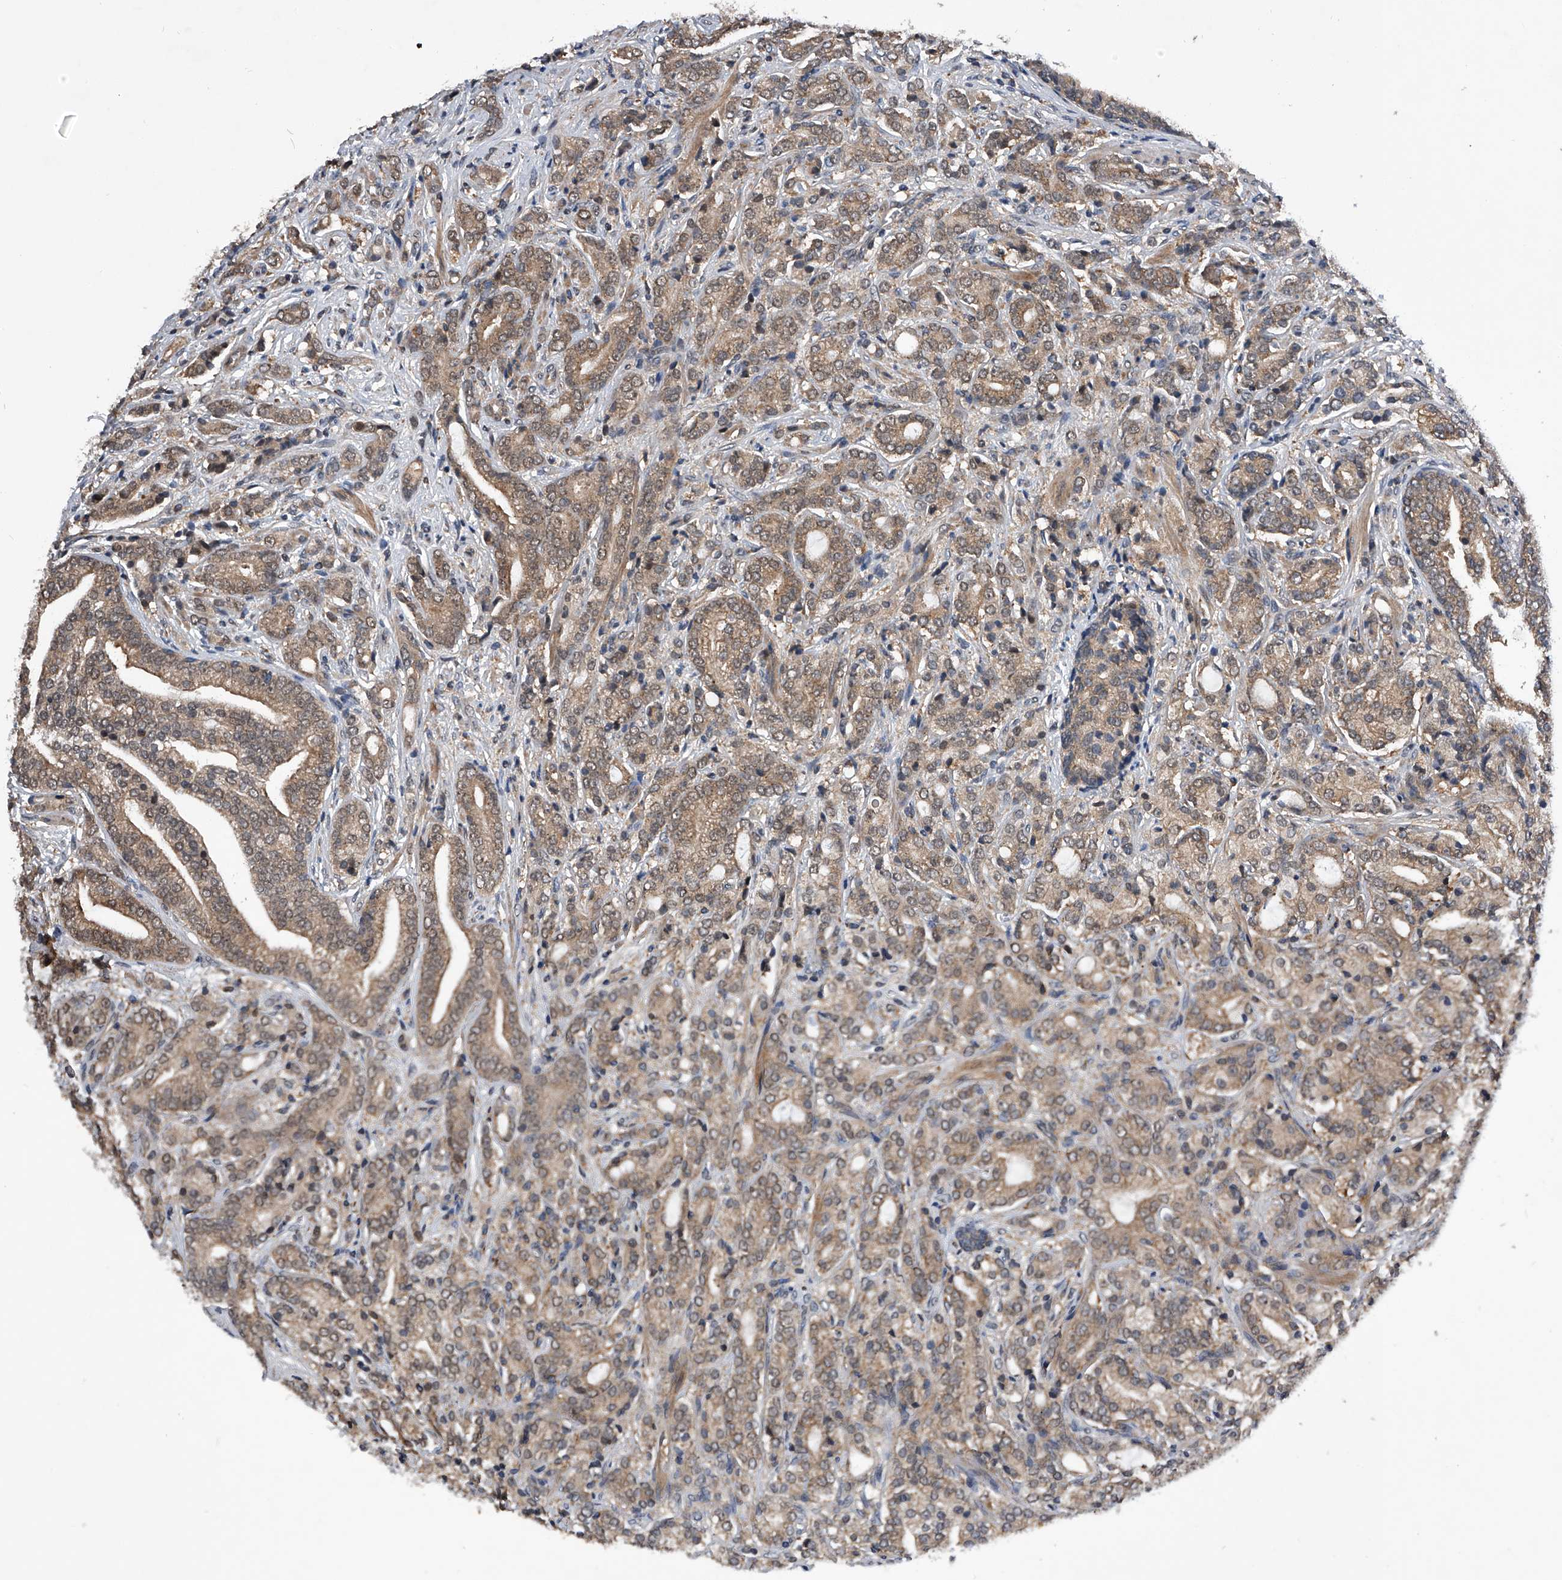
{"staining": {"intensity": "weak", "quantity": ">75%", "location": "cytoplasmic/membranous"}, "tissue": "prostate cancer", "cell_type": "Tumor cells", "image_type": "cancer", "snomed": [{"axis": "morphology", "description": "Adenocarcinoma, High grade"}, {"axis": "topography", "description": "Prostate"}], "caption": "Immunohistochemistry (DAB) staining of human prostate high-grade adenocarcinoma demonstrates weak cytoplasmic/membranous protein staining in about >75% of tumor cells.", "gene": "ZNF30", "patient": {"sex": "male", "age": 57}}